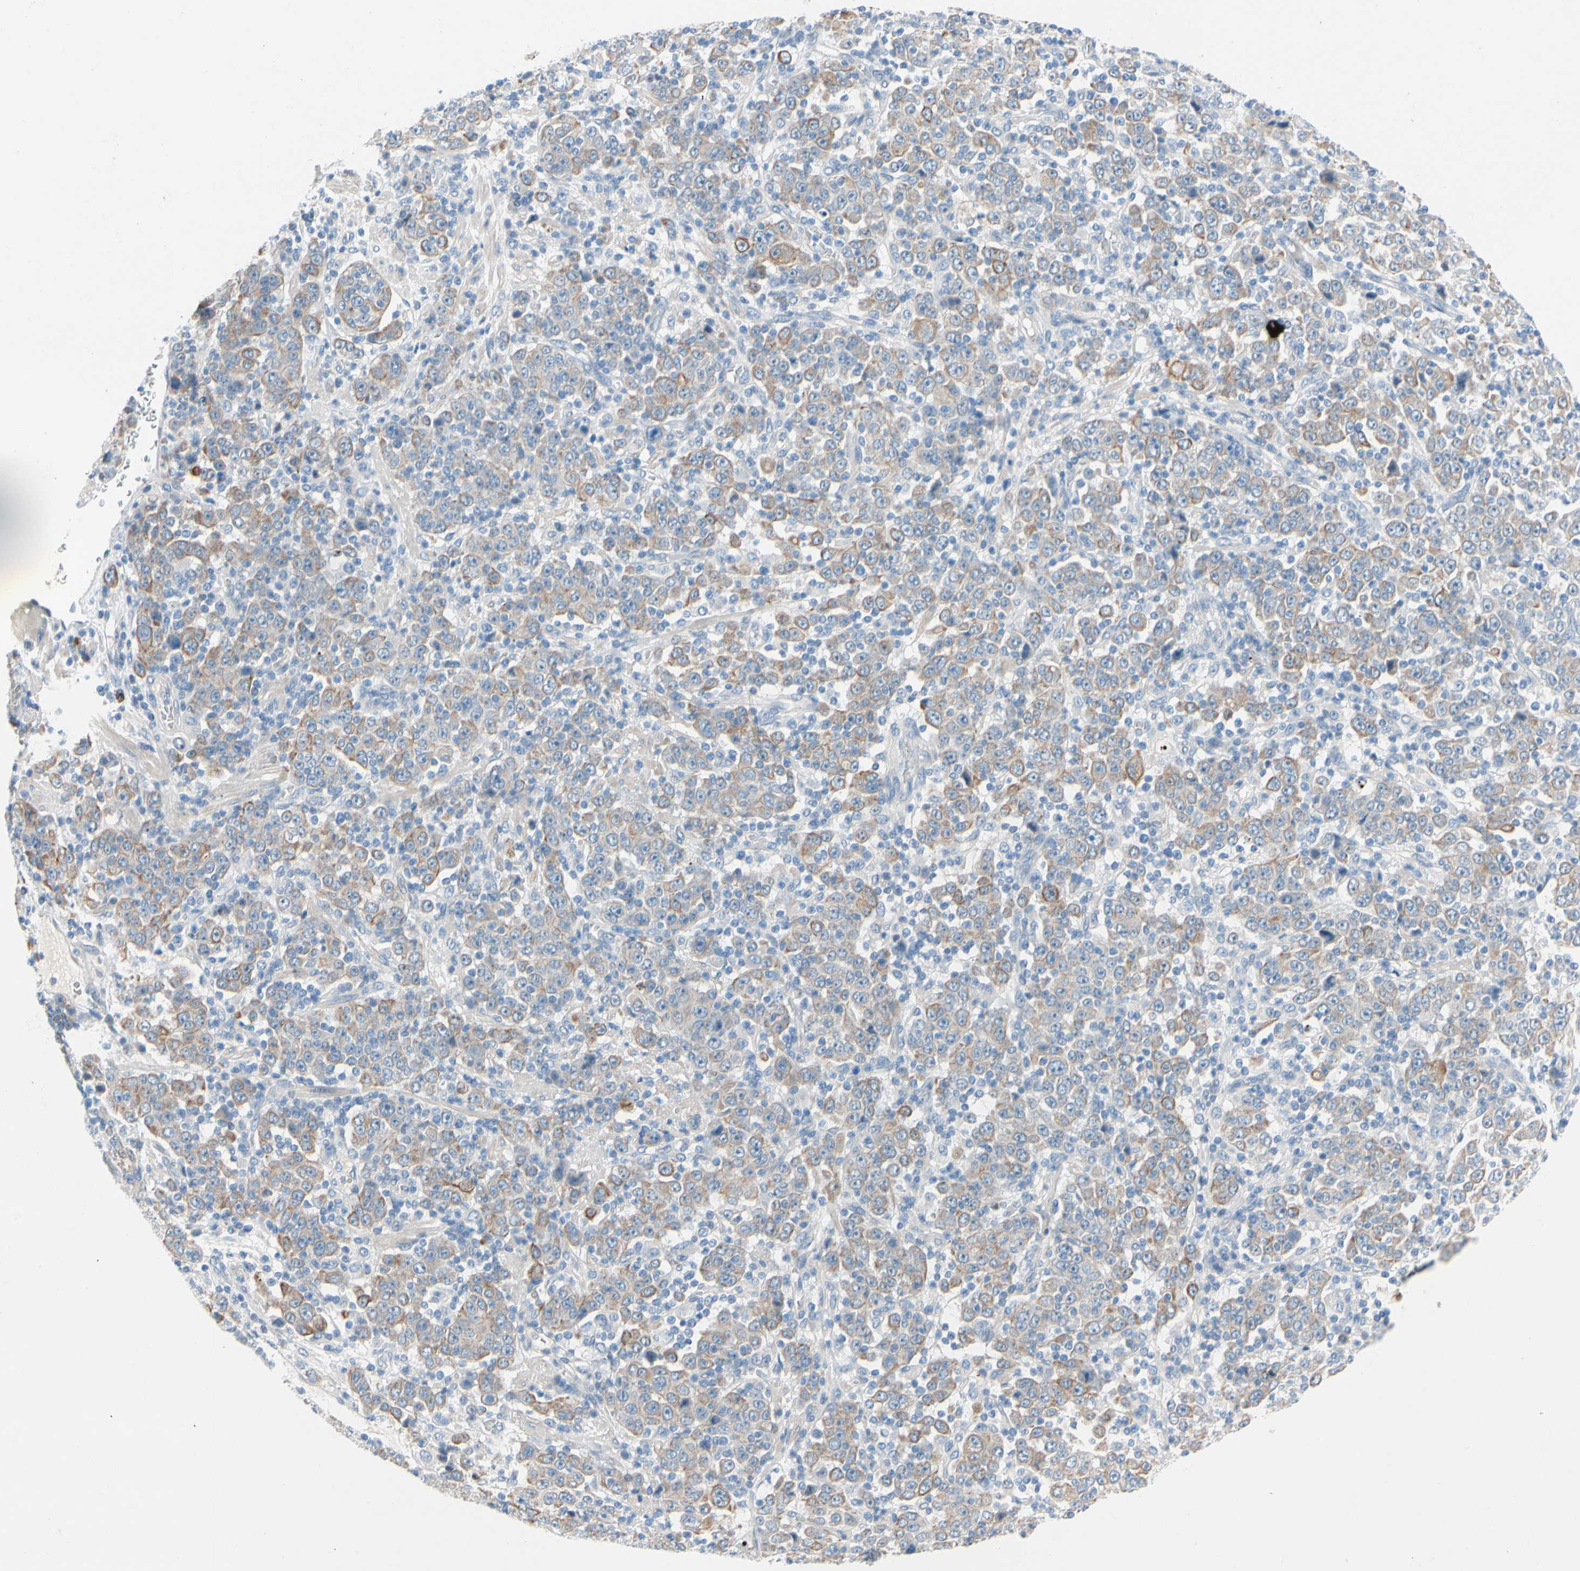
{"staining": {"intensity": "weak", "quantity": "25%-75%", "location": "cytoplasmic/membranous"}, "tissue": "stomach cancer", "cell_type": "Tumor cells", "image_type": "cancer", "snomed": [{"axis": "morphology", "description": "Normal tissue, NOS"}, {"axis": "morphology", "description": "Adenocarcinoma, NOS"}, {"axis": "topography", "description": "Stomach, upper"}, {"axis": "topography", "description": "Stomach"}], "caption": "Stomach cancer stained with DAB (3,3'-diaminobenzidine) immunohistochemistry (IHC) shows low levels of weak cytoplasmic/membranous positivity in approximately 25%-75% of tumor cells.", "gene": "ZNF132", "patient": {"sex": "male", "age": 59}}